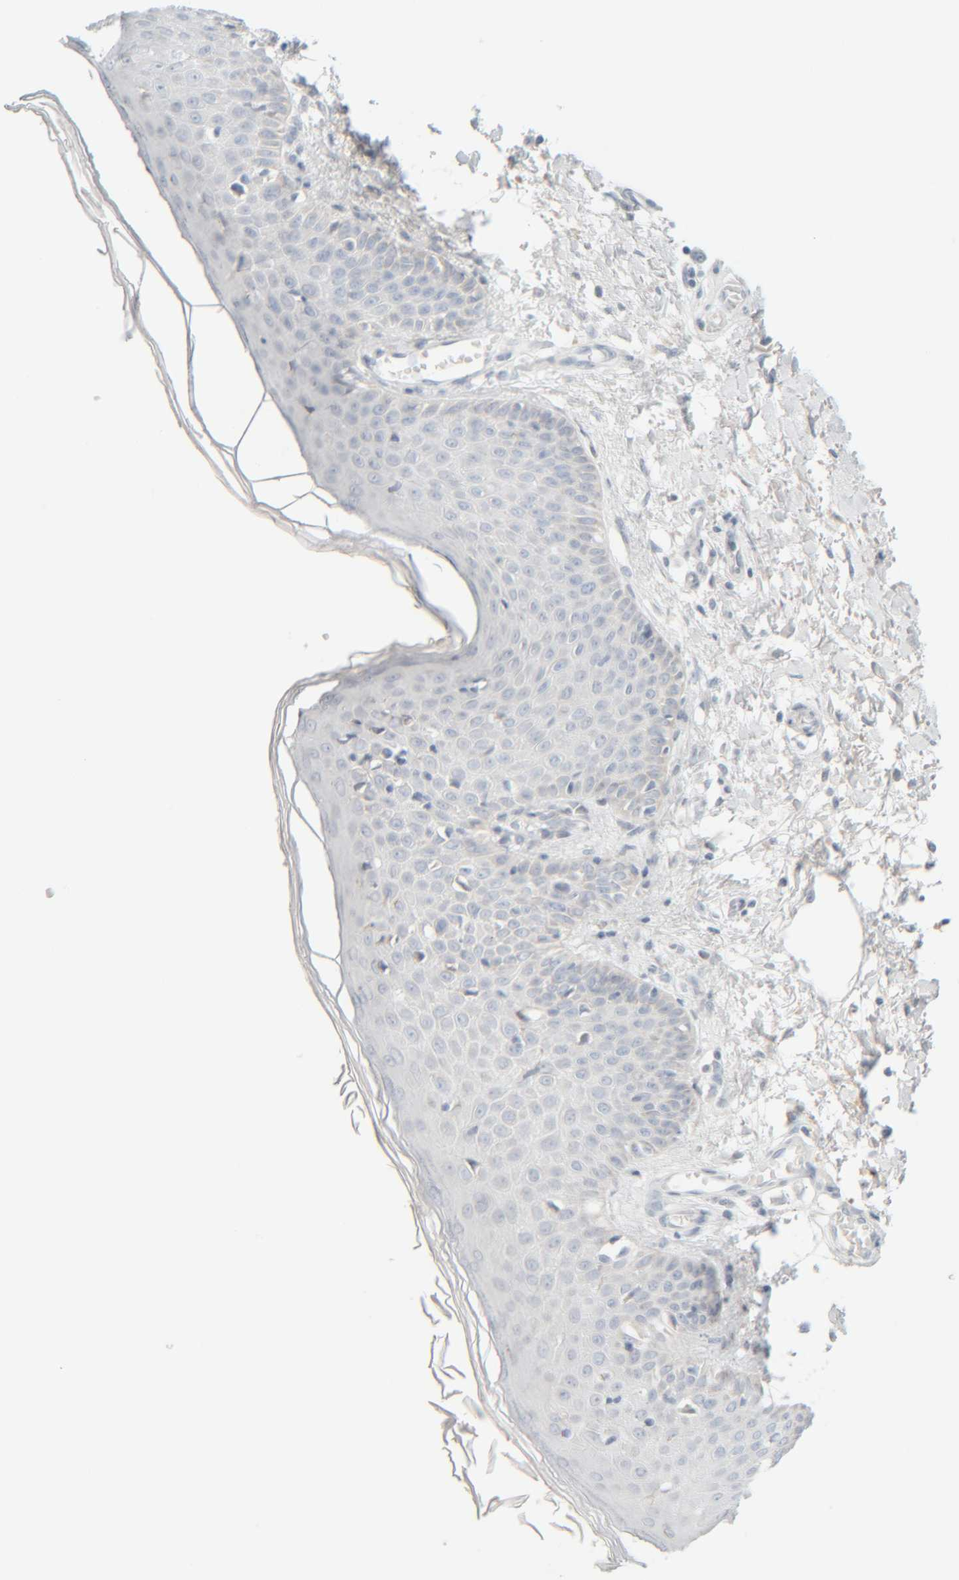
{"staining": {"intensity": "negative", "quantity": "none", "location": "none"}, "tissue": "skin", "cell_type": "Fibroblasts", "image_type": "normal", "snomed": [{"axis": "morphology", "description": "Normal tissue, NOS"}, {"axis": "morphology", "description": "Inflammation, NOS"}, {"axis": "topography", "description": "Skin"}], "caption": "Immunohistochemistry (IHC) of benign skin shows no staining in fibroblasts.", "gene": "RIDA", "patient": {"sex": "female", "age": 44}}